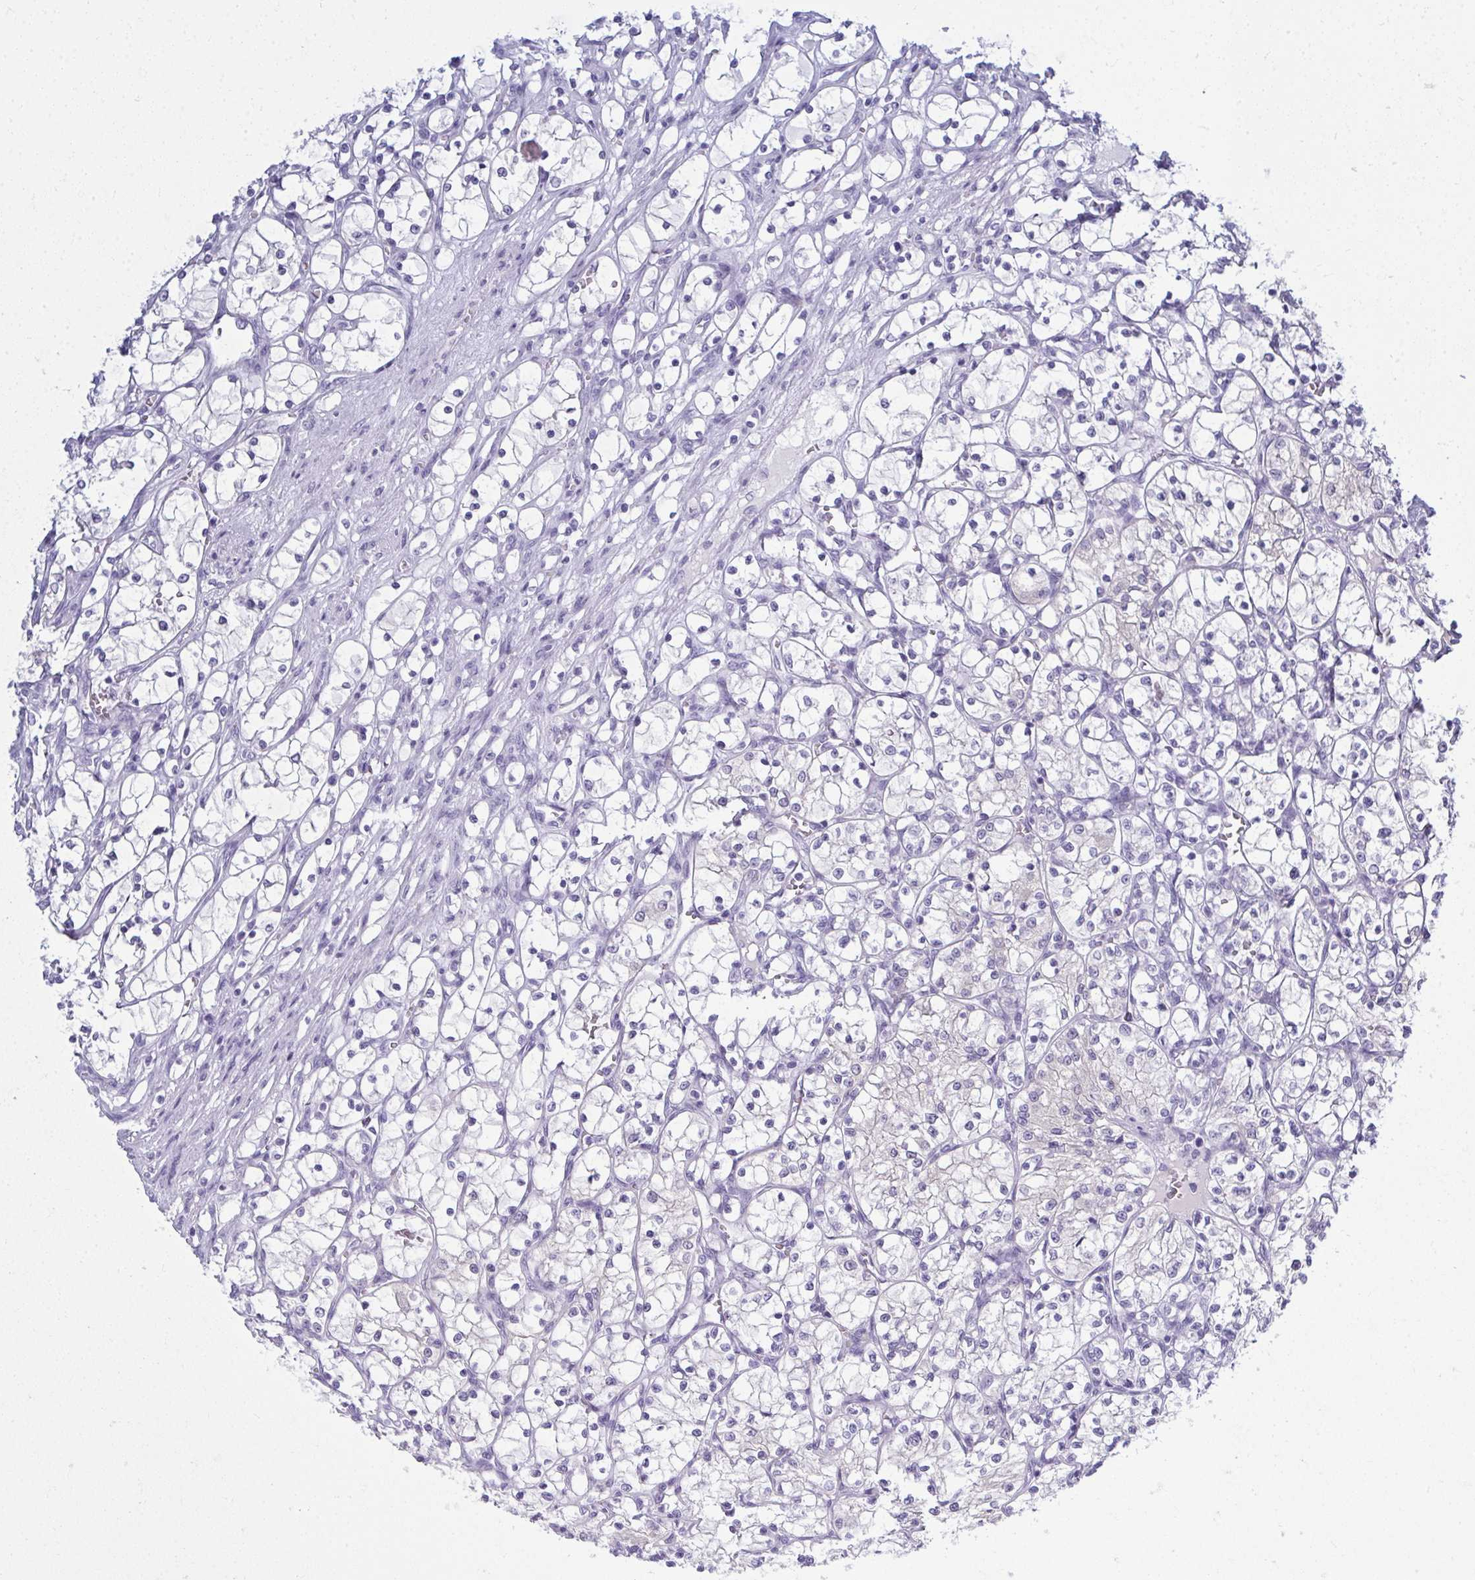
{"staining": {"intensity": "negative", "quantity": "none", "location": "none"}, "tissue": "renal cancer", "cell_type": "Tumor cells", "image_type": "cancer", "snomed": [{"axis": "morphology", "description": "Adenocarcinoma, NOS"}, {"axis": "topography", "description": "Kidney"}], "caption": "IHC photomicrograph of adenocarcinoma (renal) stained for a protein (brown), which demonstrates no positivity in tumor cells.", "gene": "QDPR", "patient": {"sex": "female", "age": 69}}